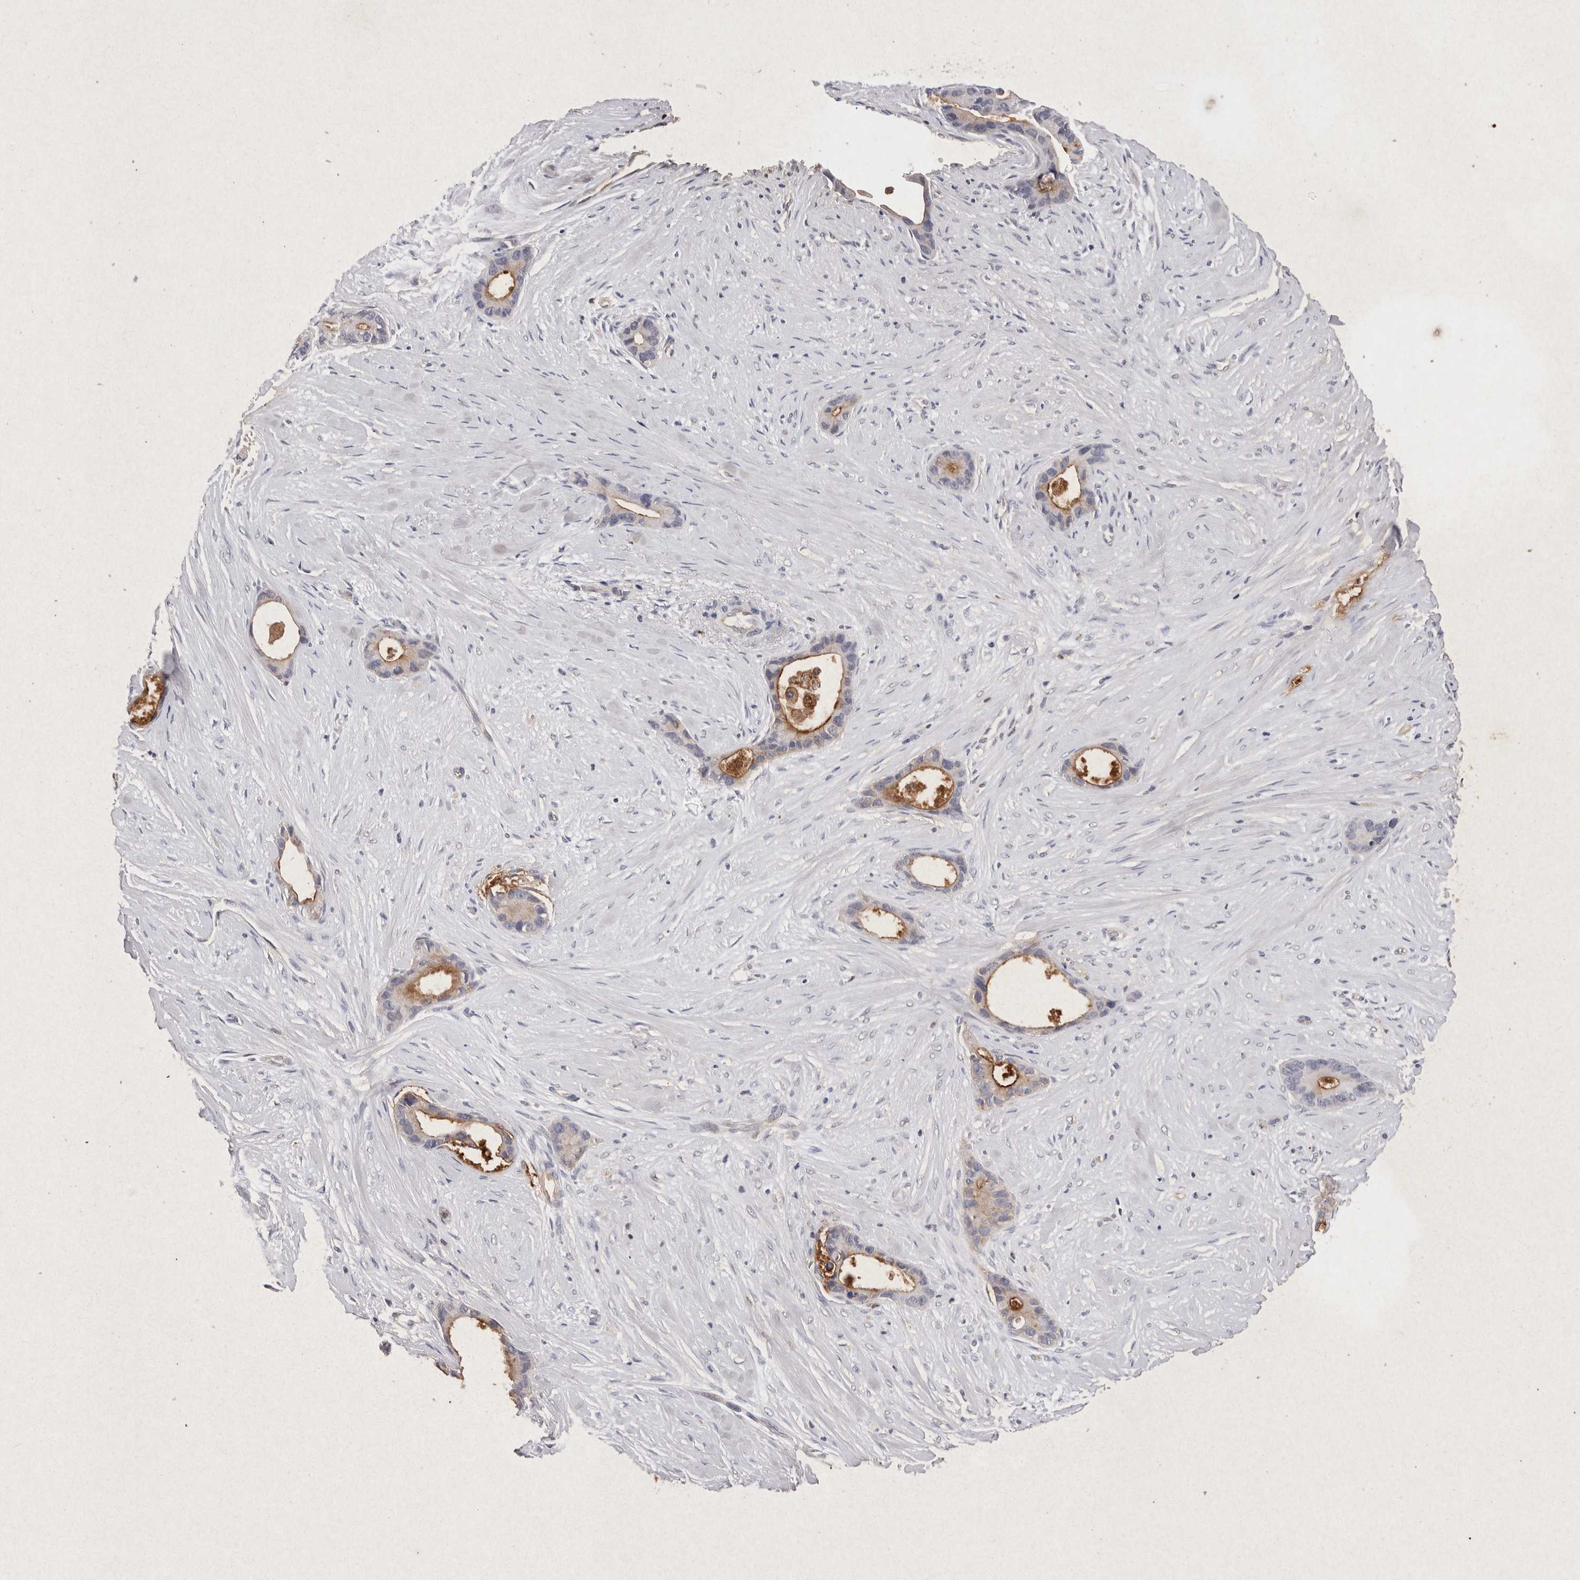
{"staining": {"intensity": "moderate", "quantity": "25%-75%", "location": "cytoplasmic/membranous"}, "tissue": "liver cancer", "cell_type": "Tumor cells", "image_type": "cancer", "snomed": [{"axis": "morphology", "description": "Cholangiocarcinoma"}, {"axis": "topography", "description": "Liver"}], "caption": "The photomicrograph displays staining of liver cancer (cholangiocarcinoma), revealing moderate cytoplasmic/membranous protein staining (brown color) within tumor cells.", "gene": "RASSF3", "patient": {"sex": "female", "age": 55}}